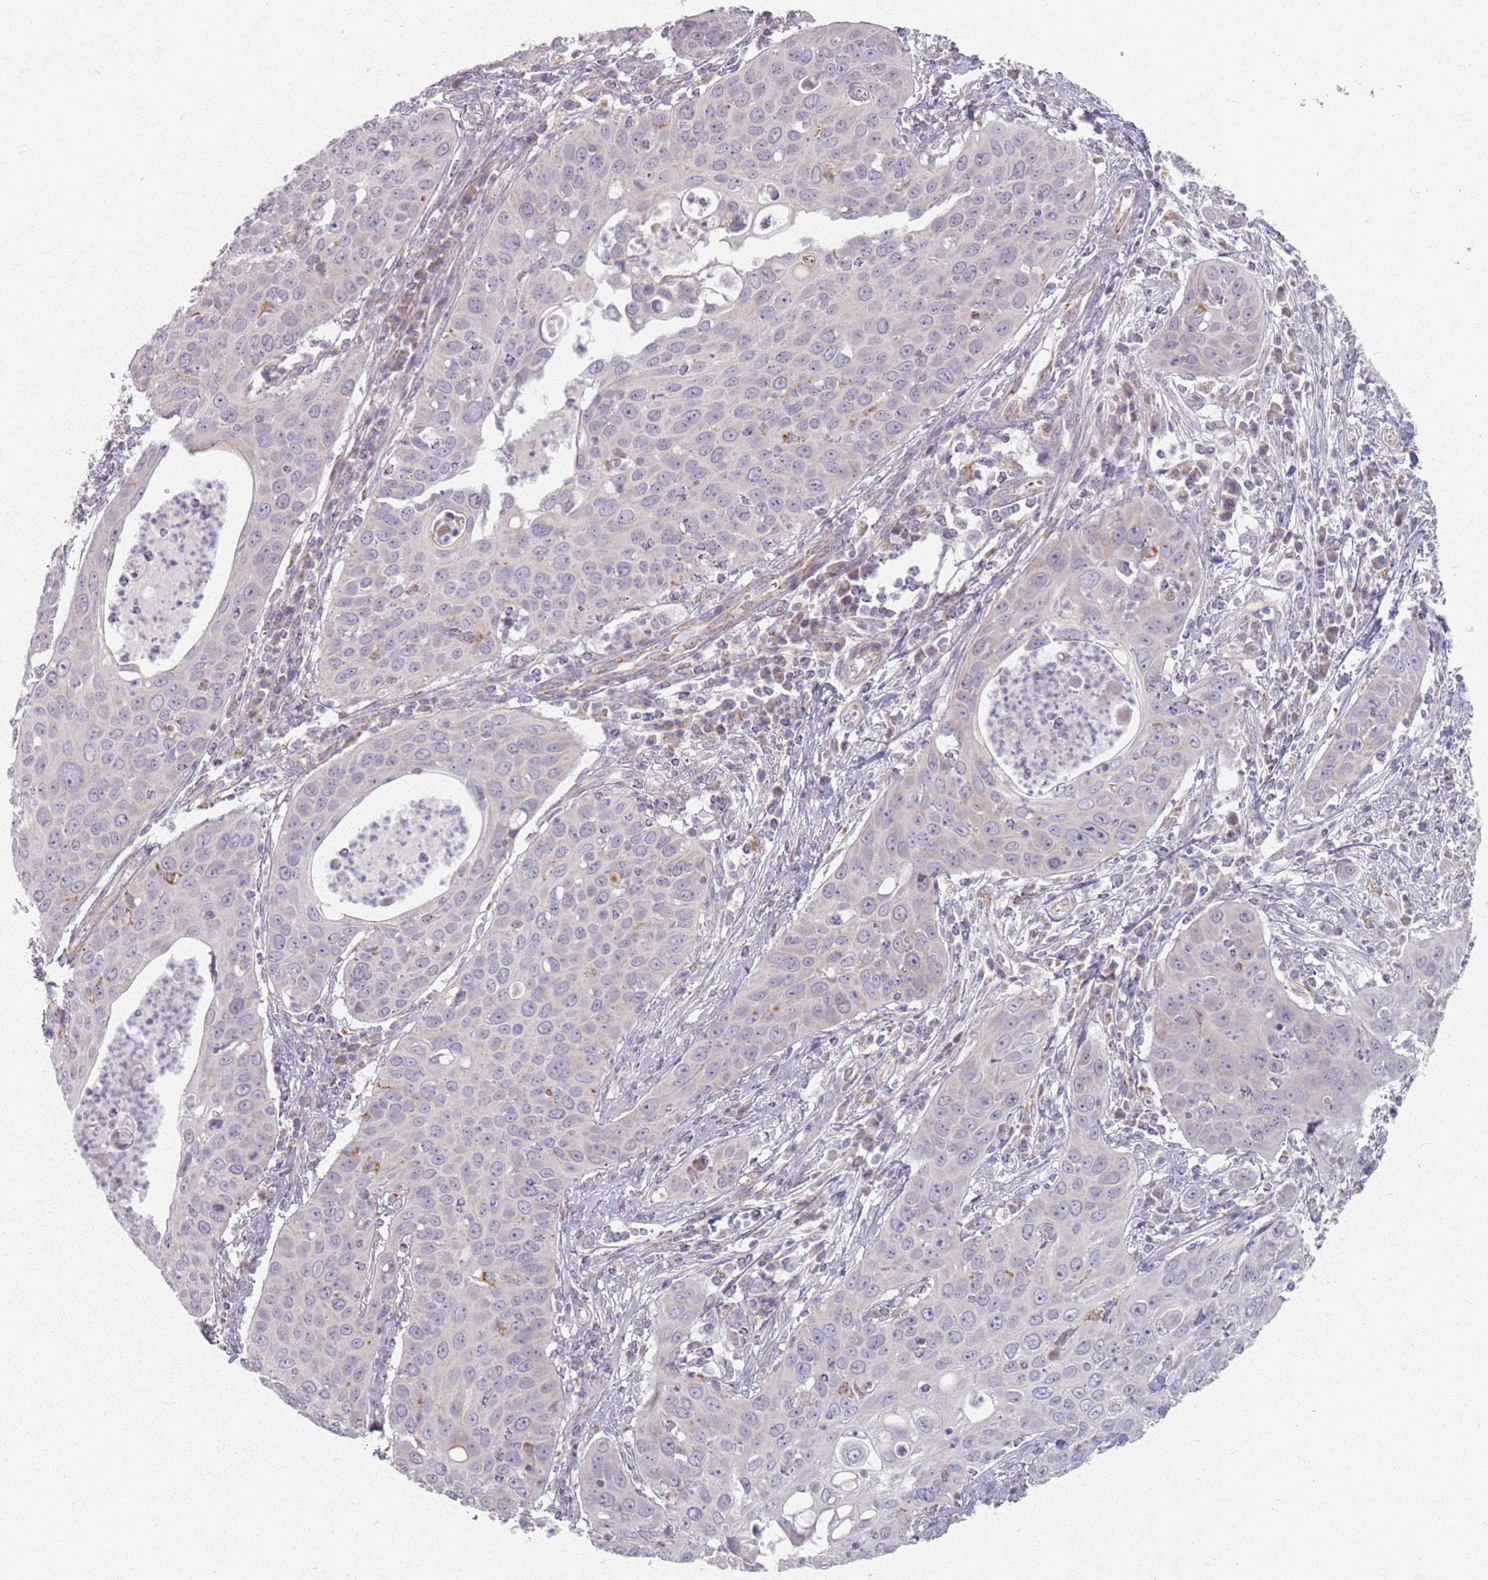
{"staining": {"intensity": "negative", "quantity": "none", "location": "none"}, "tissue": "cervical cancer", "cell_type": "Tumor cells", "image_type": "cancer", "snomed": [{"axis": "morphology", "description": "Squamous cell carcinoma, NOS"}, {"axis": "topography", "description": "Cervix"}], "caption": "Tumor cells are negative for brown protein staining in cervical cancer.", "gene": "PKD2L2", "patient": {"sex": "female", "age": 36}}